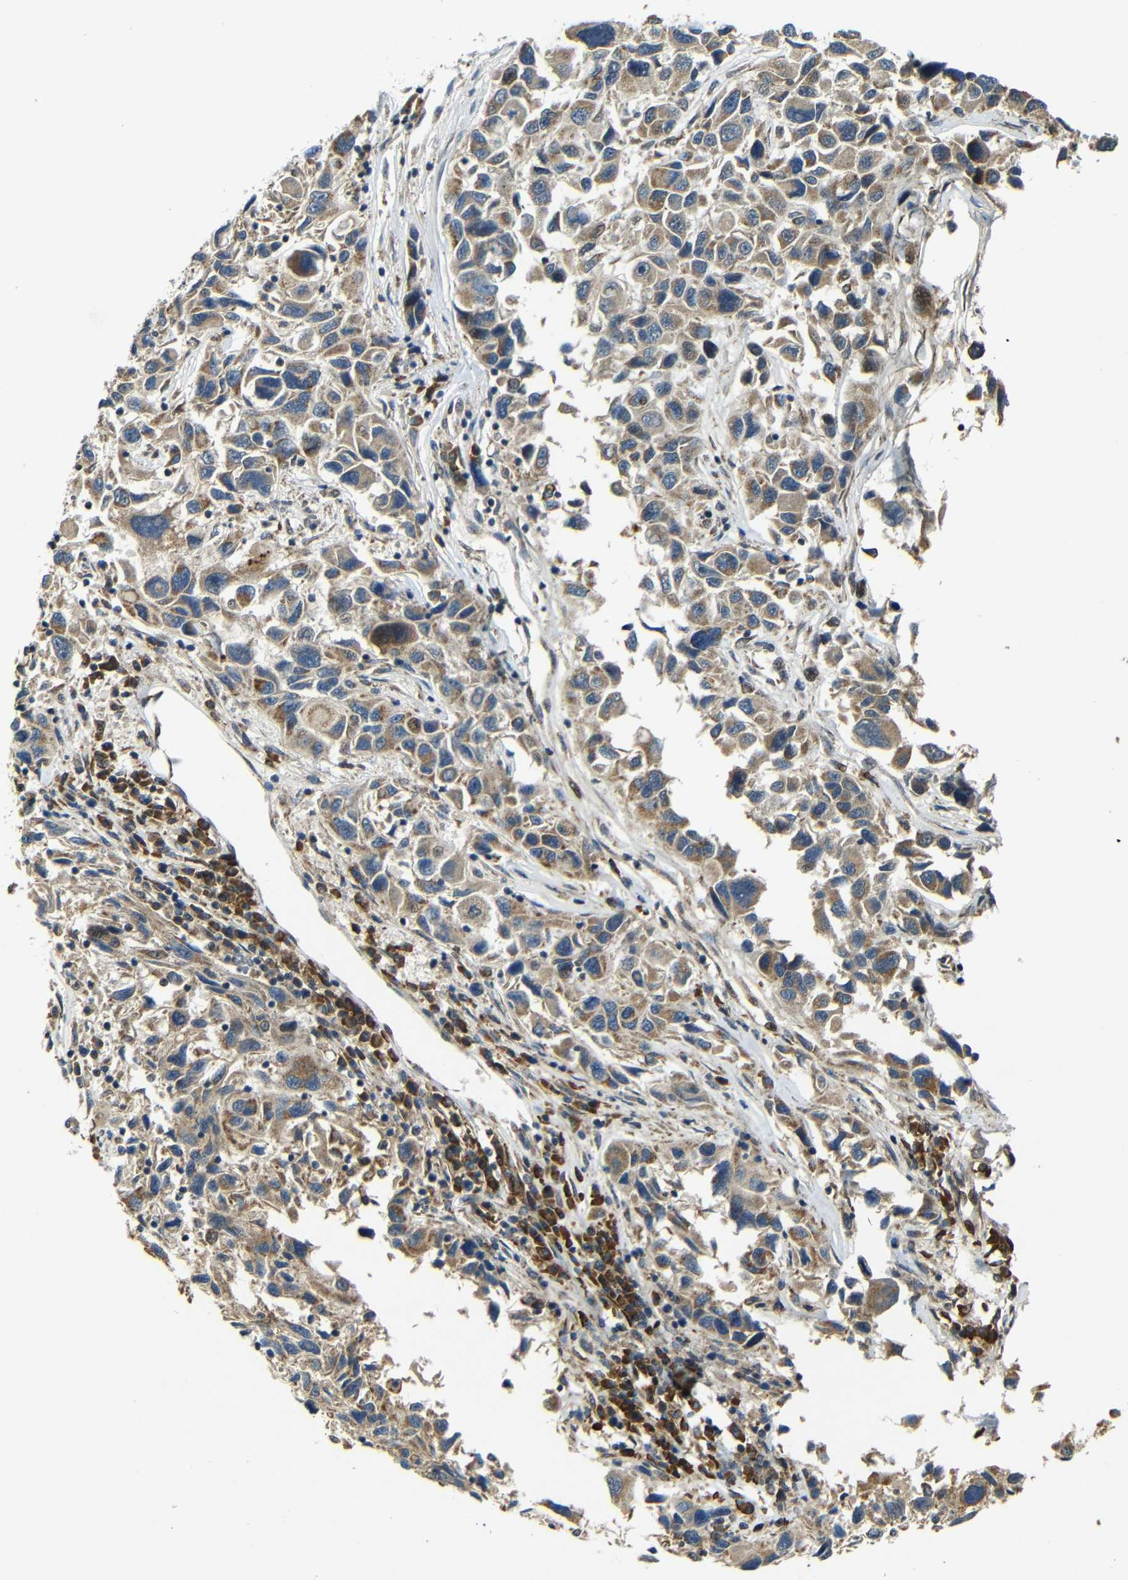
{"staining": {"intensity": "moderate", "quantity": ">75%", "location": "cytoplasmic/membranous"}, "tissue": "melanoma", "cell_type": "Tumor cells", "image_type": "cancer", "snomed": [{"axis": "morphology", "description": "Malignant melanoma, NOS"}, {"axis": "topography", "description": "Skin"}], "caption": "IHC of human melanoma displays medium levels of moderate cytoplasmic/membranous positivity in approximately >75% of tumor cells.", "gene": "KAZALD1", "patient": {"sex": "male", "age": 53}}